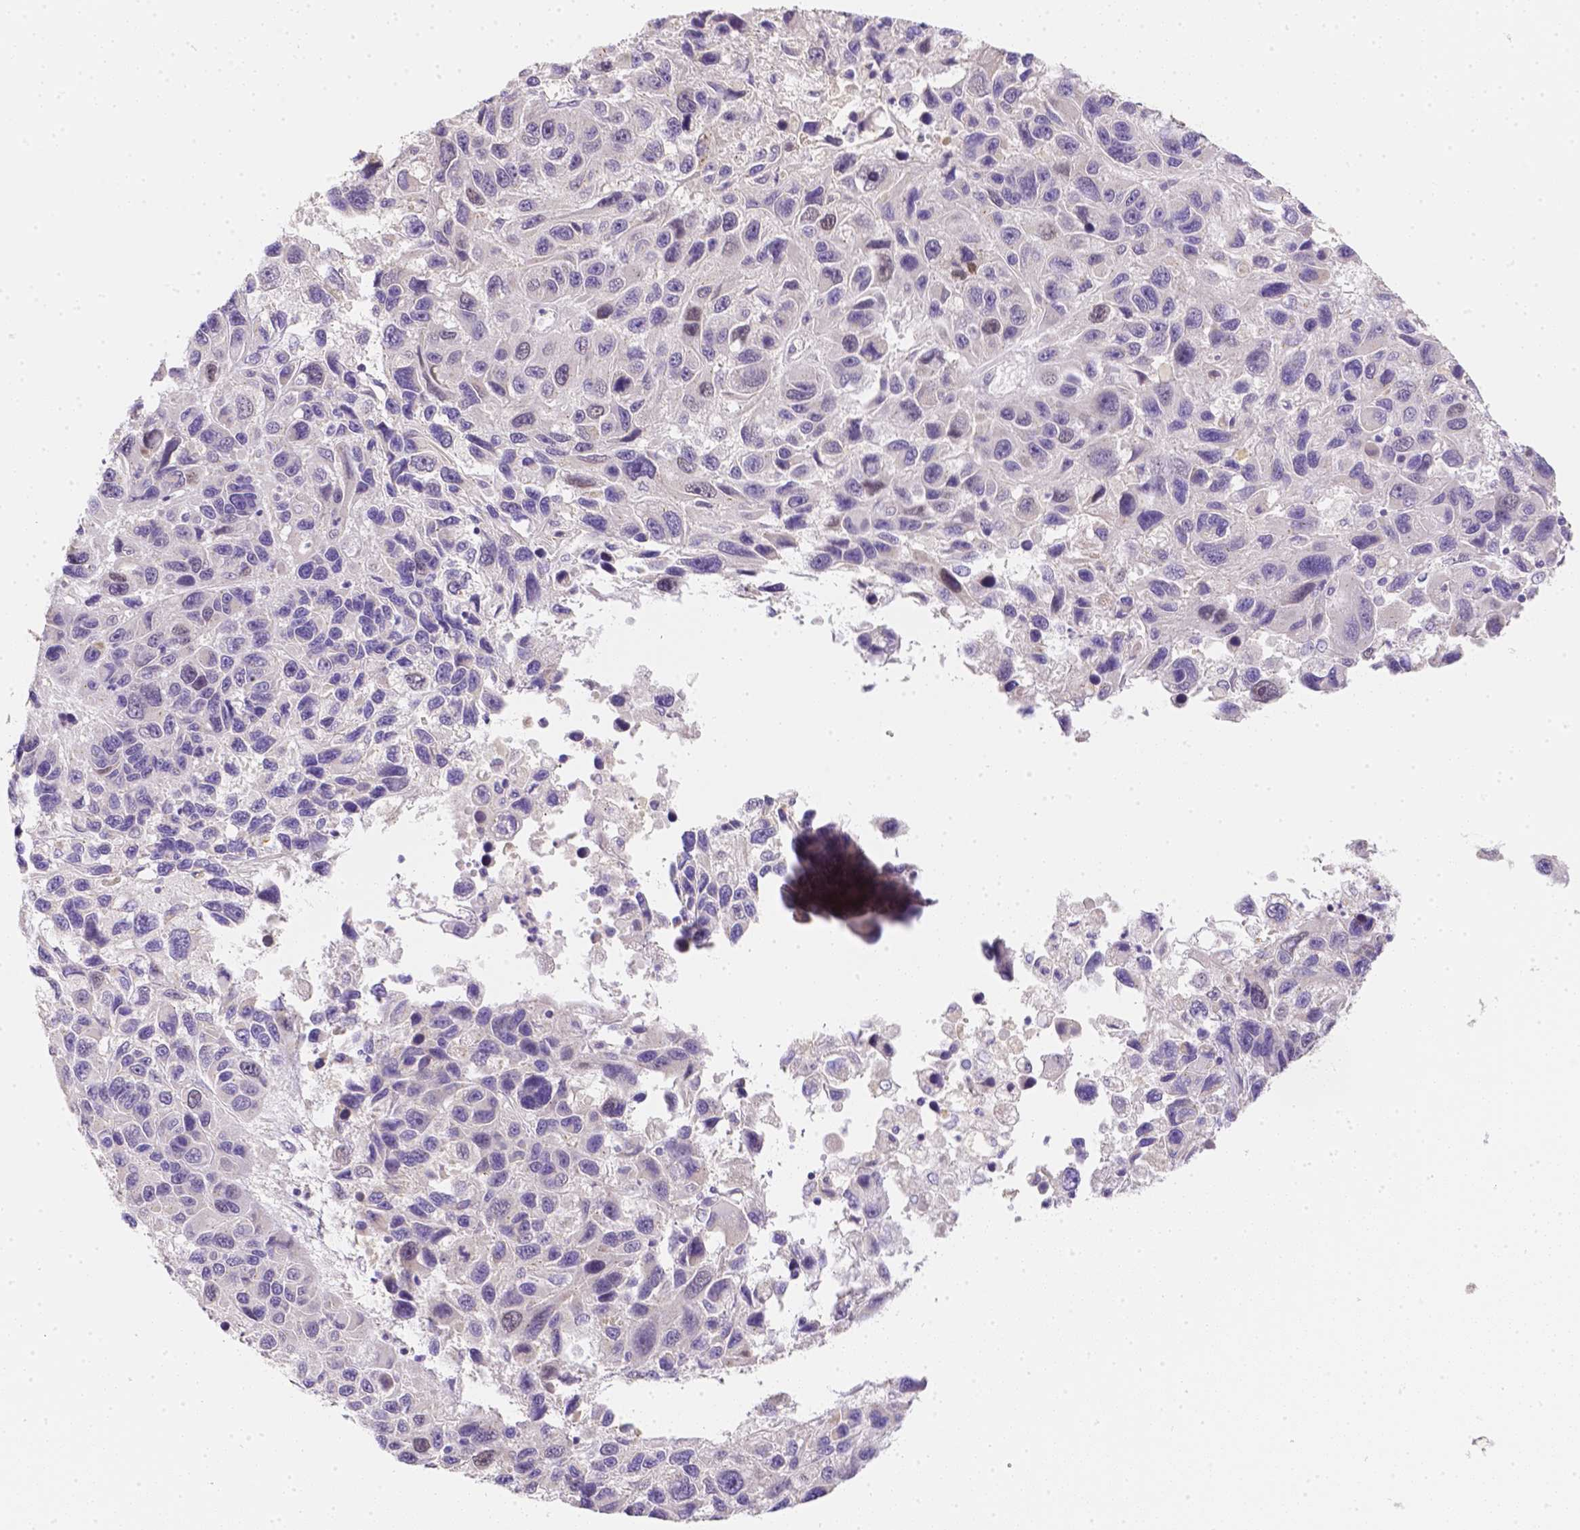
{"staining": {"intensity": "negative", "quantity": "none", "location": "none"}, "tissue": "melanoma", "cell_type": "Tumor cells", "image_type": "cancer", "snomed": [{"axis": "morphology", "description": "Malignant melanoma, NOS"}, {"axis": "topography", "description": "Skin"}], "caption": "Histopathology image shows no protein positivity in tumor cells of malignant melanoma tissue. The staining was performed using DAB (3,3'-diaminobenzidine) to visualize the protein expression in brown, while the nuclei were stained in blue with hematoxylin (Magnification: 20x).", "gene": "C10orf67", "patient": {"sex": "male", "age": 53}}